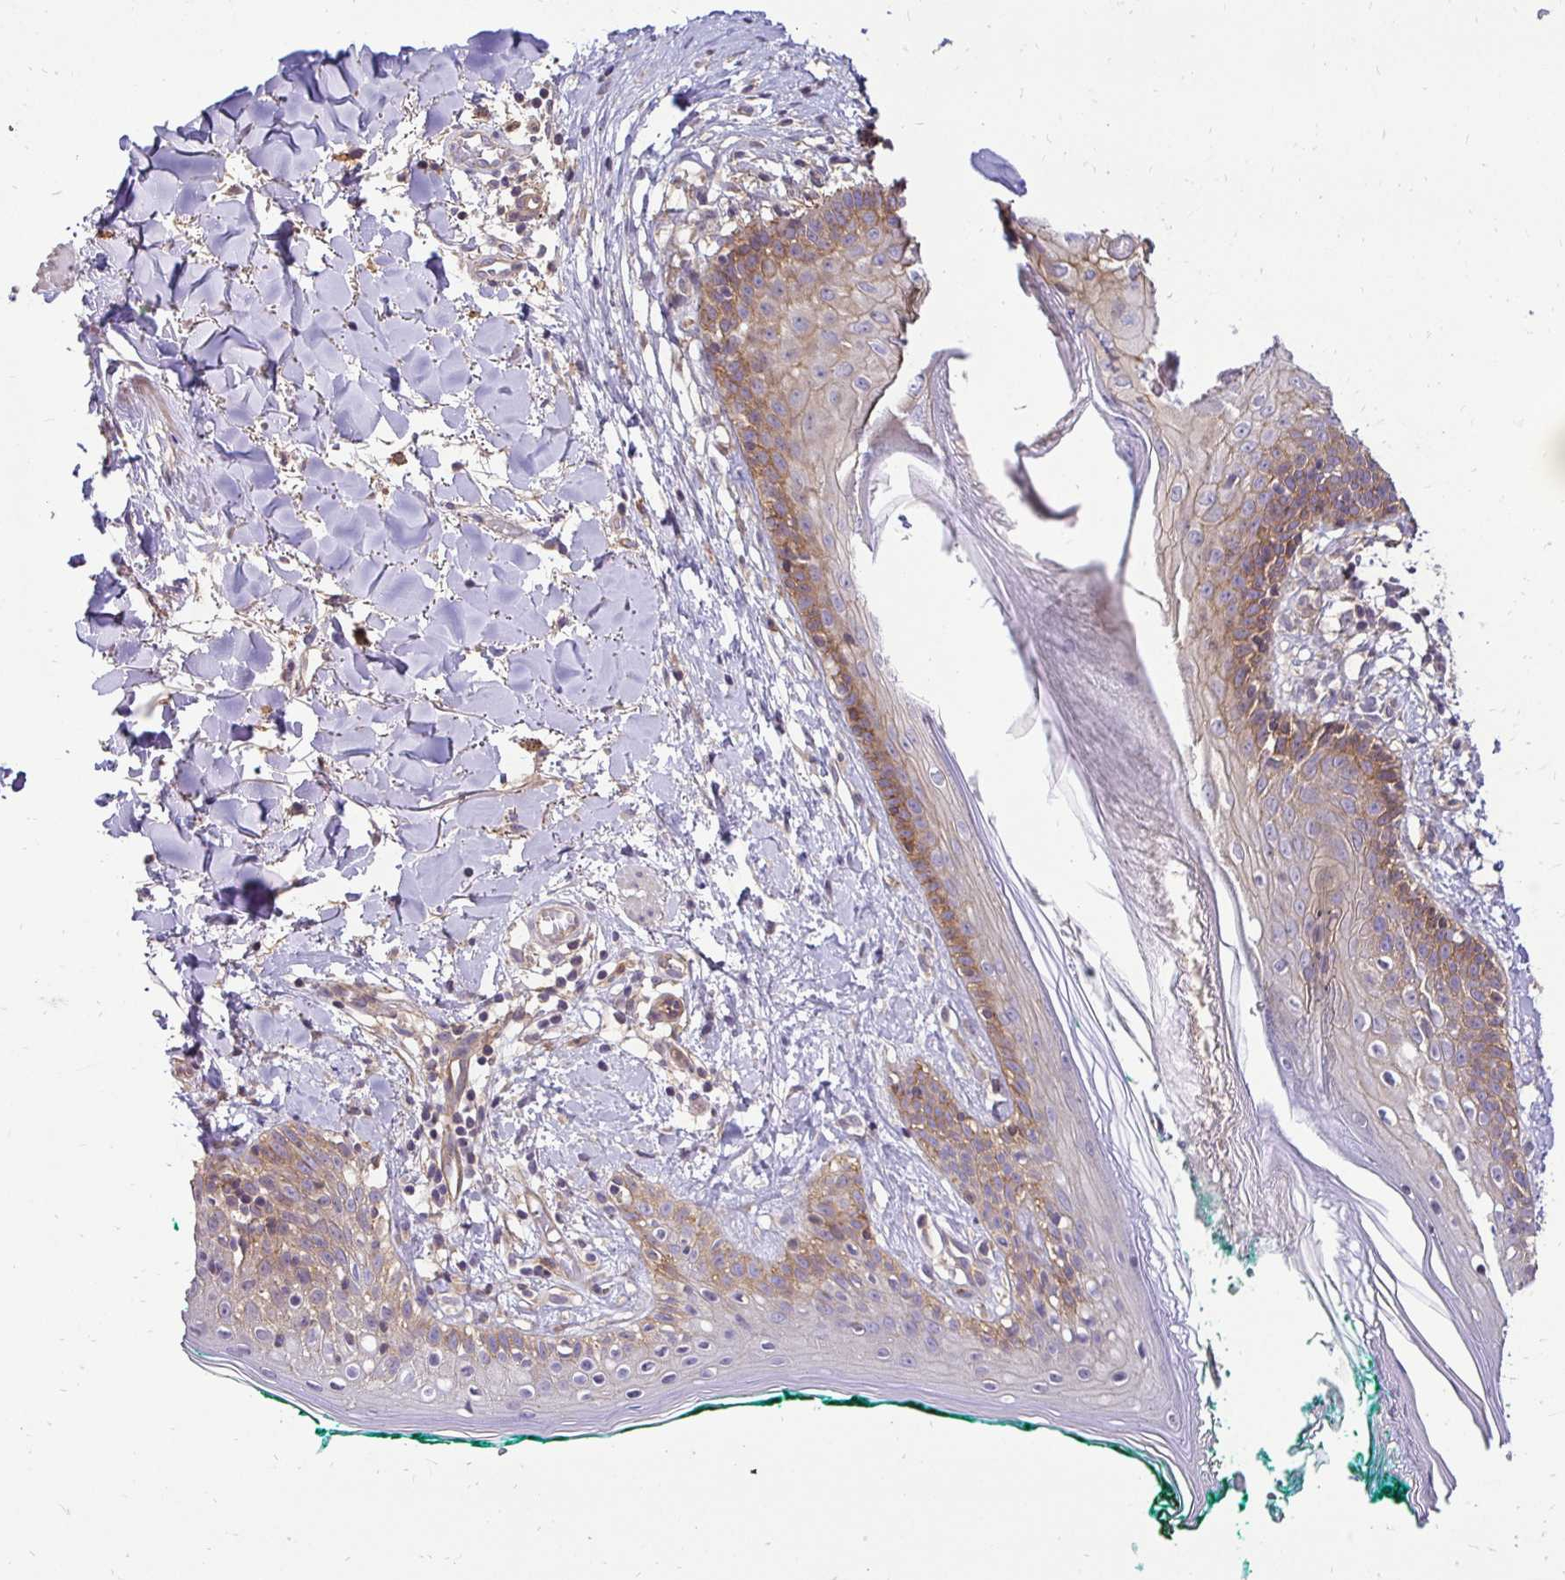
{"staining": {"intensity": "weak", "quantity": ">75%", "location": "cytoplasmic/membranous"}, "tissue": "skin", "cell_type": "Fibroblasts", "image_type": "normal", "snomed": [{"axis": "morphology", "description": "Normal tissue, NOS"}, {"axis": "topography", "description": "Skin"}], "caption": "An IHC image of benign tissue is shown. Protein staining in brown shows weak cytoplasmic/membranous positivity in skin within fibroblasts.", "gene": "SLC9A1", "patient": {"sex": "female", "age": 34}}